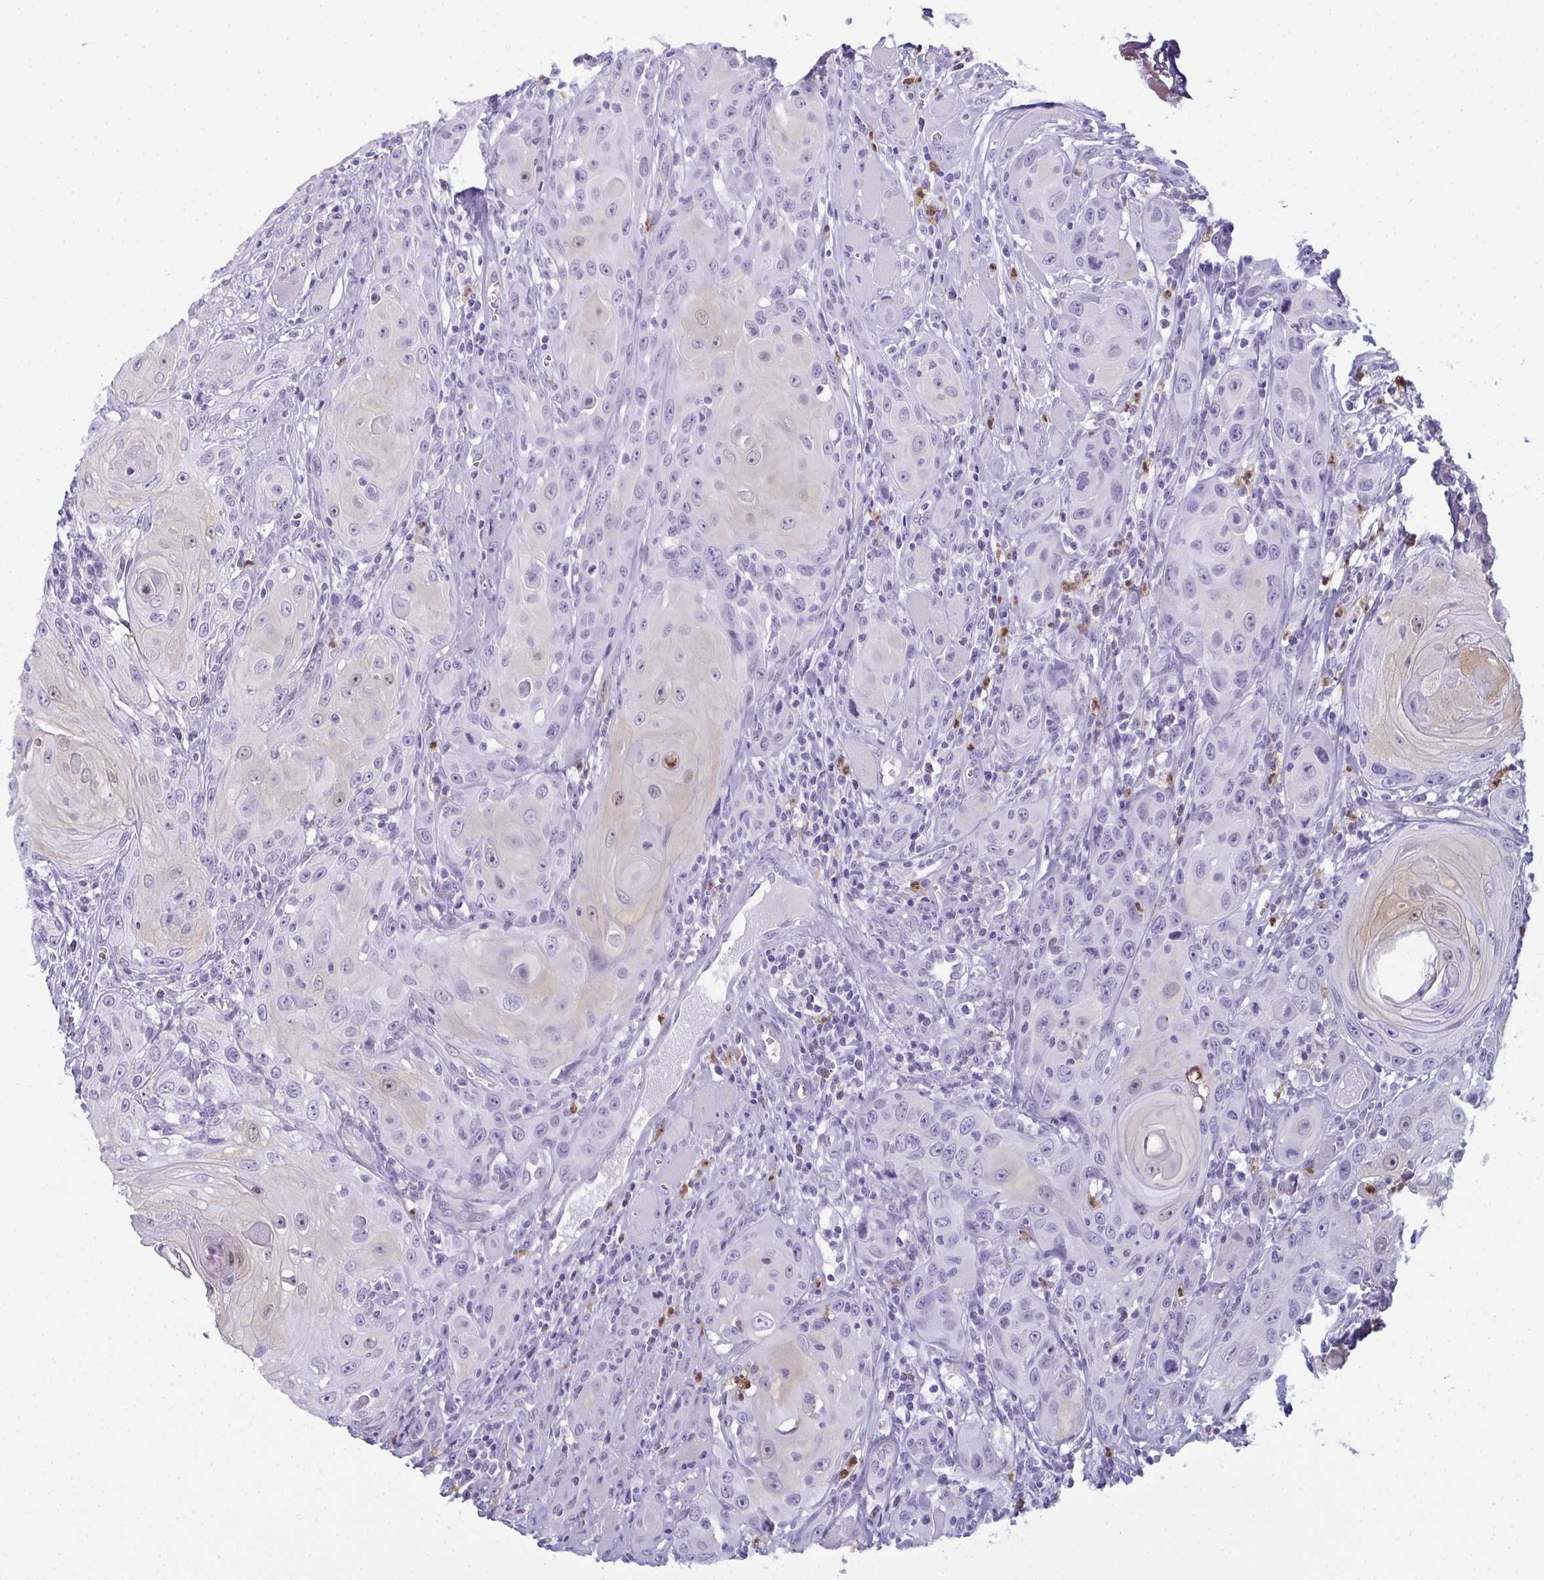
{"staining": {"intensity": "negative", "quantity": "none", "location": "none"}, "tissue": "head and neck cancer", "cell_type": "Tumor cells", "image_type": "cancer", "snomed": [{"axis": "morphology", "description": "Squamous cell carcinoma, NOS"}, {"axis": "topography", "description": "Head-Neck"}], "caption": "A high-resolution photomicrograph shows immunohistochemistry (IHC) staining of head and neck cancer (squamous cell carcinoma), which shows no significant staining in tumor cells. The staining is performed using DAB brown chromogen with nuclei counter-stained in using hematoxylin.", "gene": "CDA", "patient": {"sex": "female", "age": 80}}